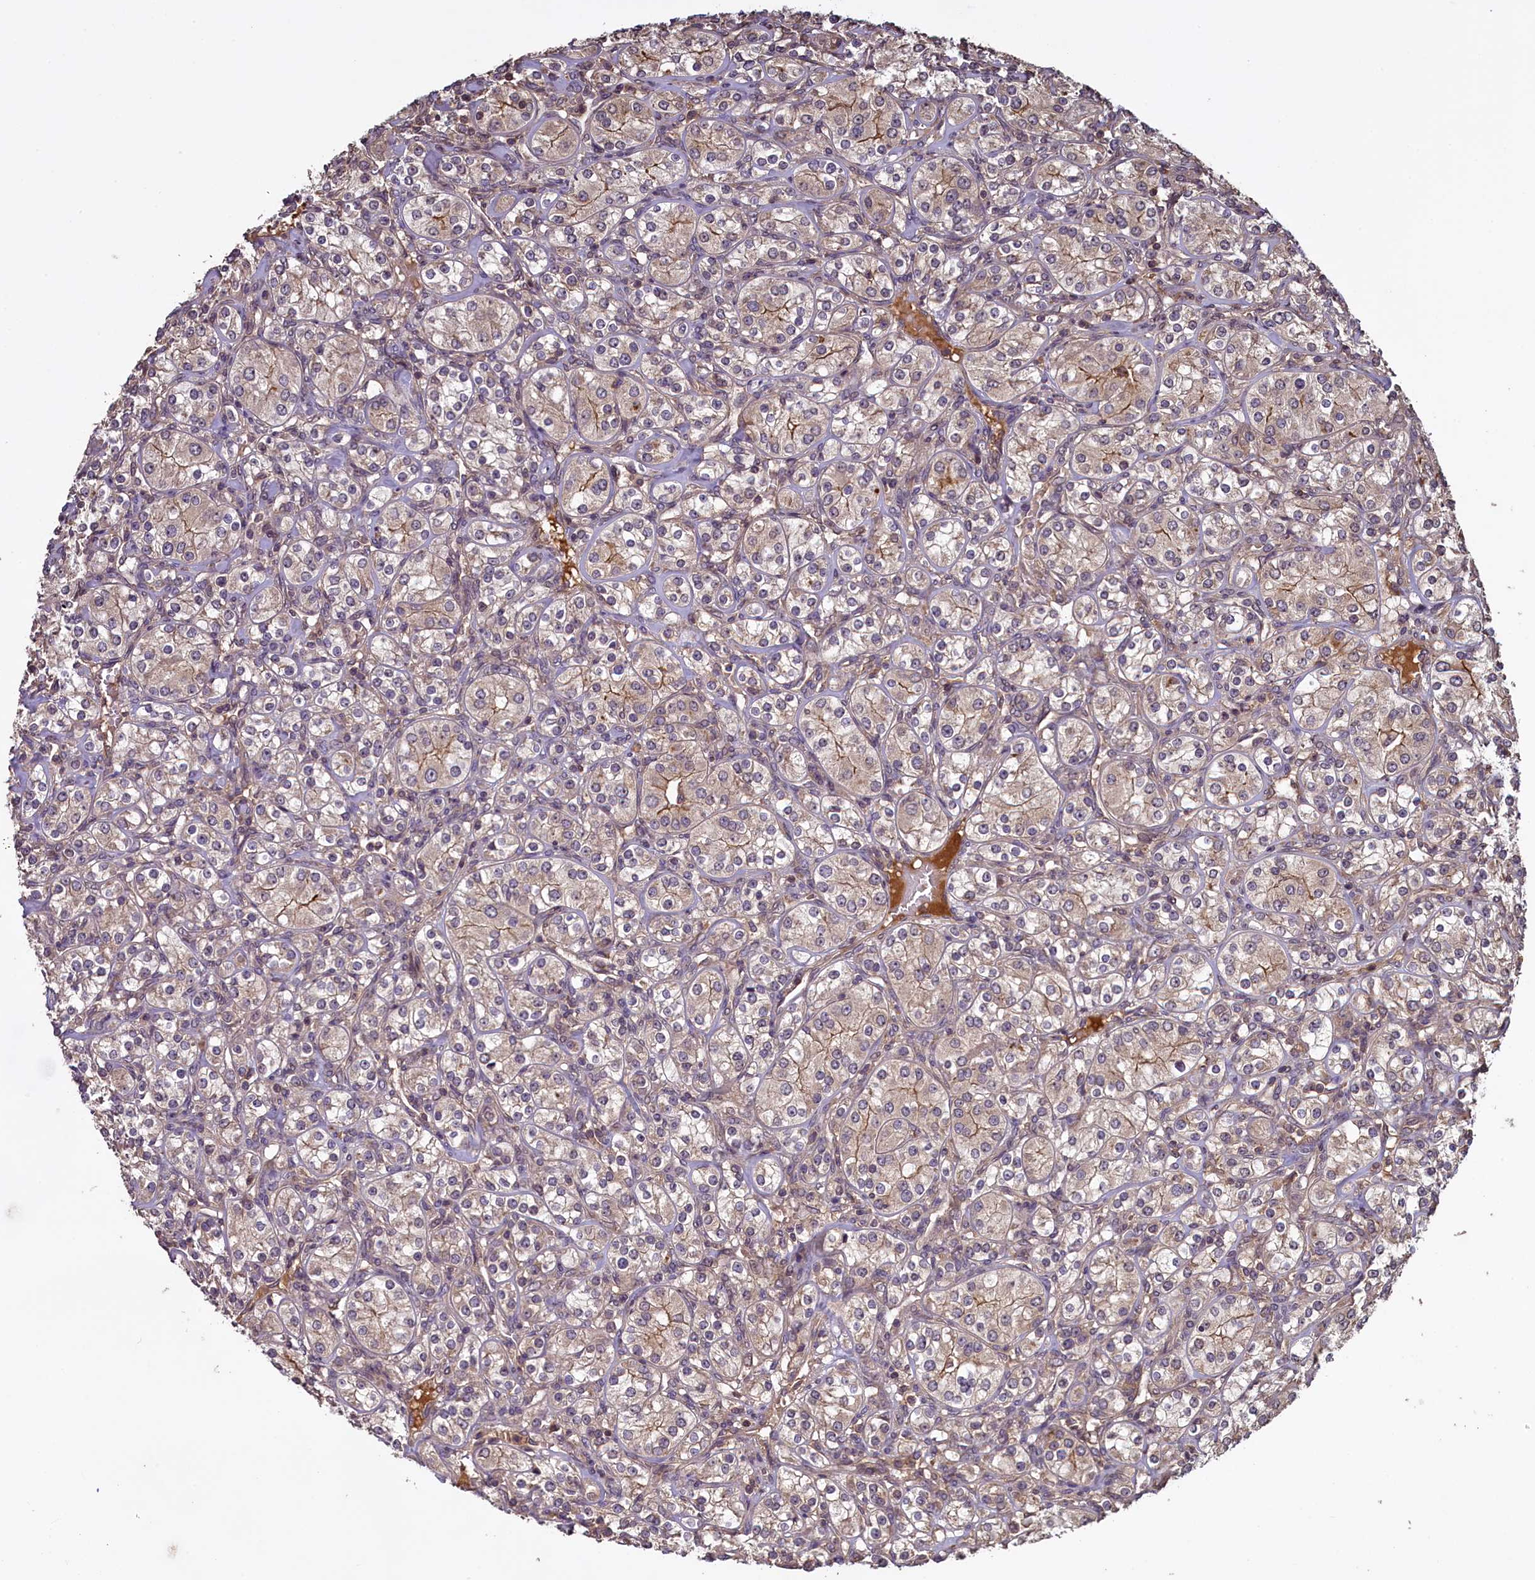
{"staining": {"intensity": "moderate", "quantity": "<25%", "location": "cytoplasmic/membranous"}, "tissue": "renal cancer", "cell_type": "Tumor cells", "image_type": "cancer", "snomed": [{"axis": "morphology", "description": "Adenocarcinoma, NOS"}, {"axis": "topography", "description": "Kidney"}], "caption": "Brown immunohistochemical staining in human renal adenocarcinoma displays moderate cytoplasmic/membranous expression in about <25% of tumor cells.", "gene": "NUDT6", "patient": {"sex": "male", "age": 77}}